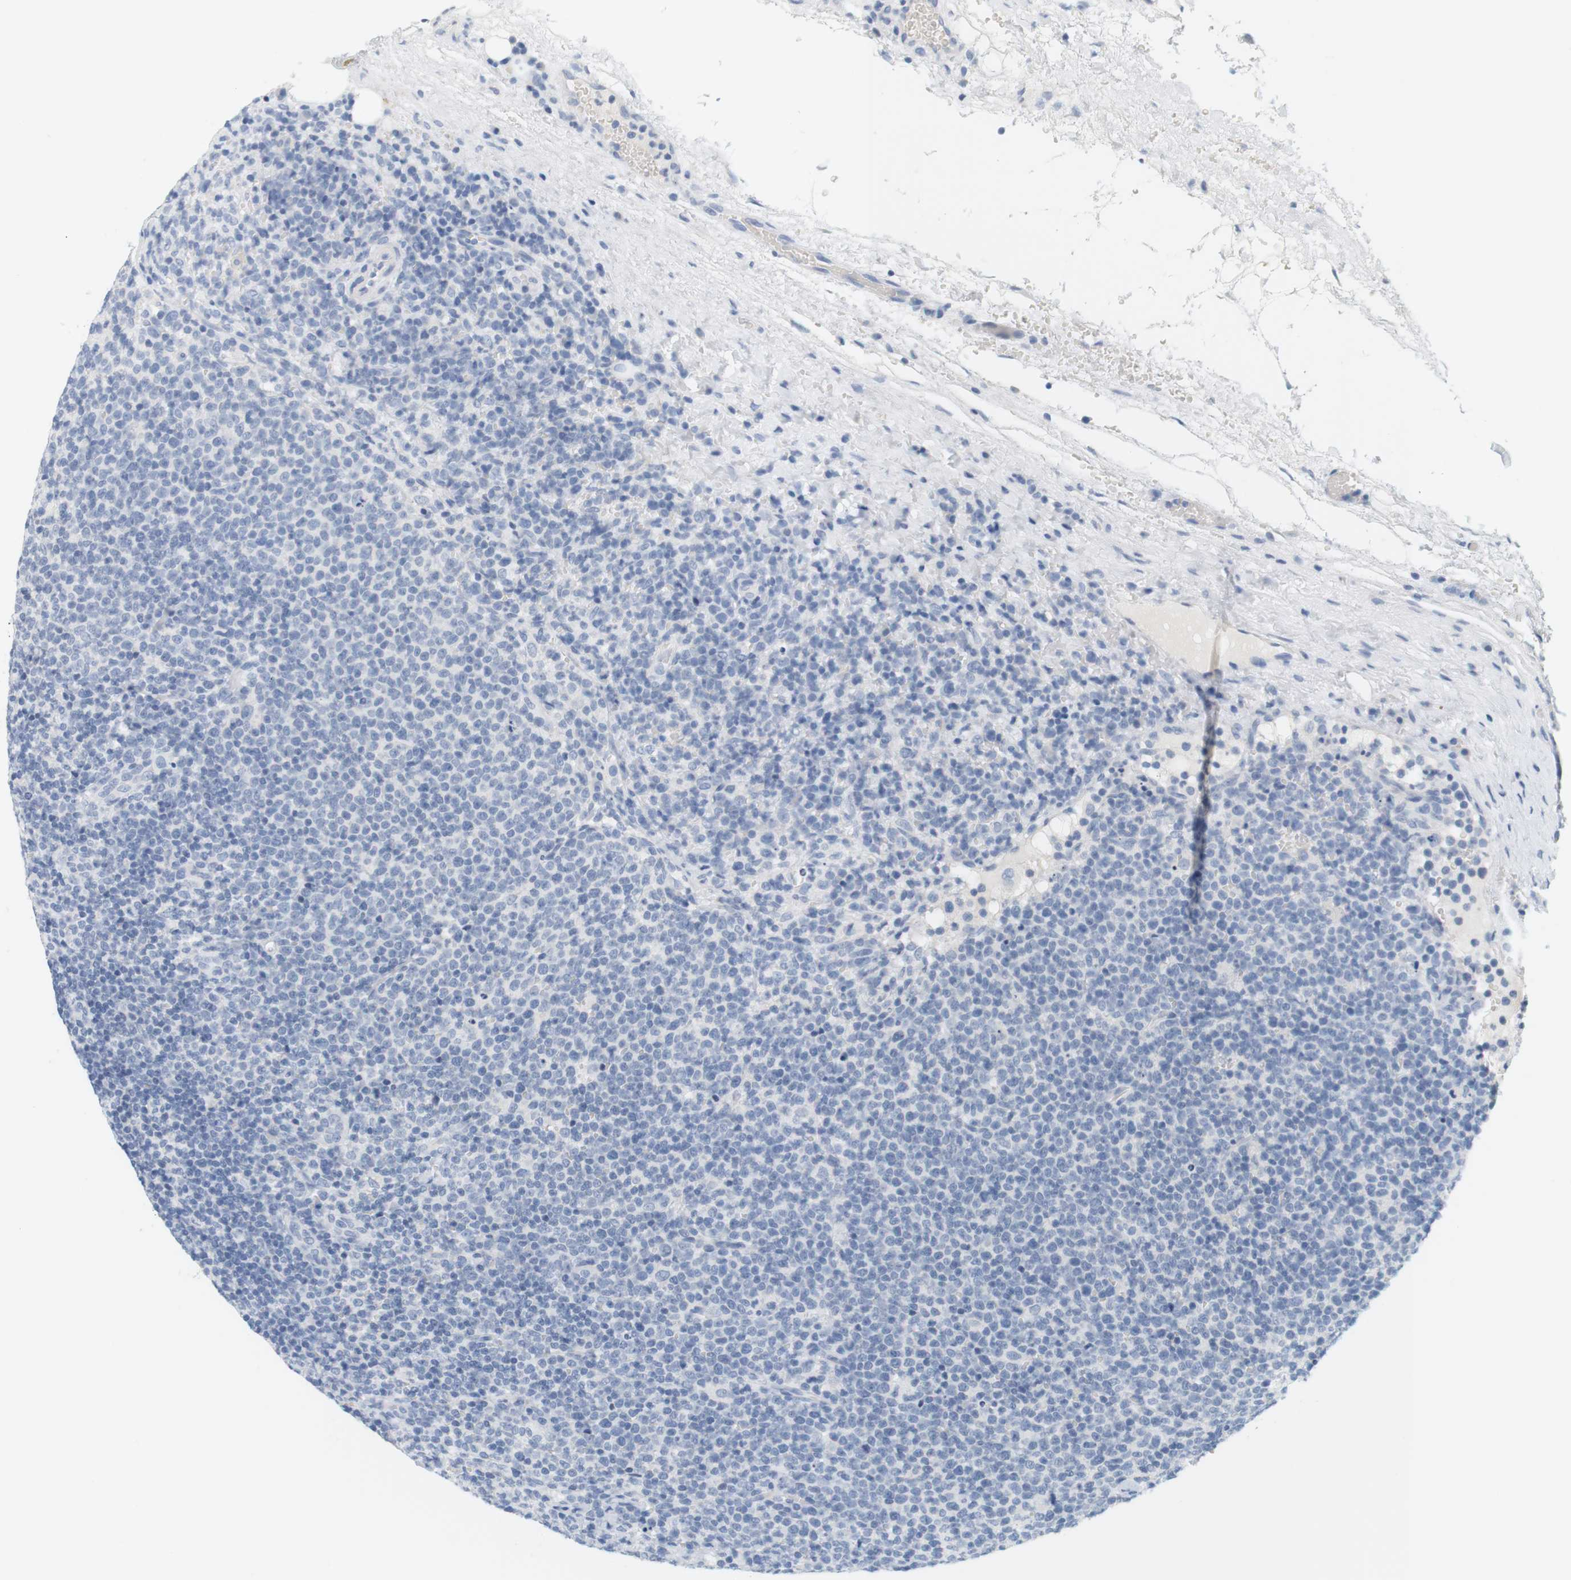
{"staining": {"intensity": "negative", "quantity": "none", "location": "none"}, "tissue": "lymphoma", "cell_type": "Tumor cells", "image_type": "cancer", "snomed": [{"axis": "morphology", "description": "Malignant lymphoma, non-Hodgkin's type, High grade"}, {"axis": "topography", "description": "Lymph node"}], "caption": "Immunohistochemistry micrograph of neoplastic tissue: human lymphoma stained with DAB (3,3'-diaminobenzidine) exhibits no significant protein positivity in tumor cells.", "gene": "OPRM1", "patient": {"sex": "male", "age": 61}}